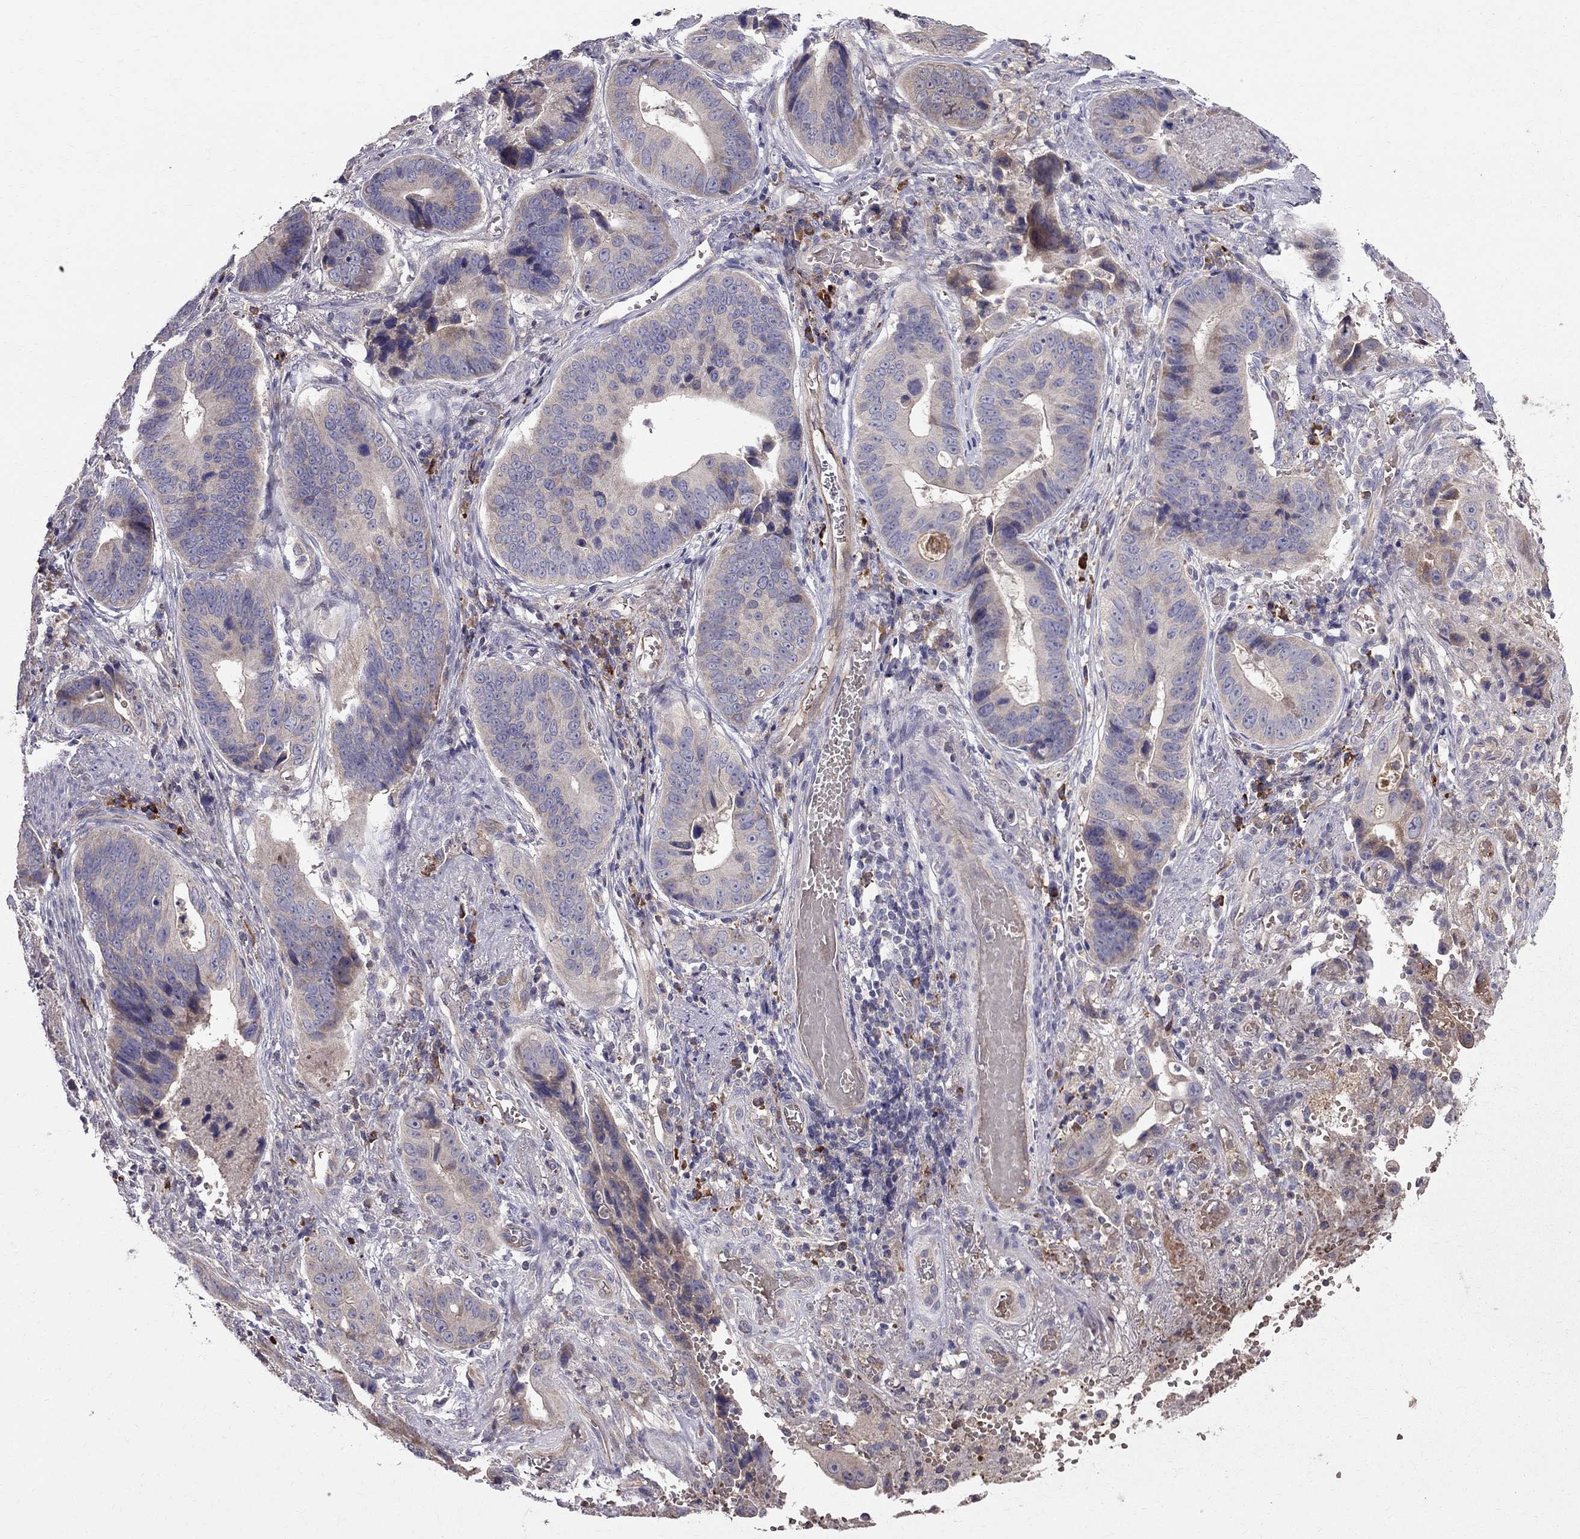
{"staining": {"intensity": "weak", "quantity": "25%-75%", "location": "cytoplasmic/membranous"}, "tissue": "stomach cancer", "cell_type": "Tumor cells", "image_type": "cancer", "snomed": [{"axis": "morphology", "description": "Adenocarcinoma, NOS"}, {"axis": "topography", "description": "Stomach"}], "caption": "The micrograph demonstrates staining of stomach cancer (adenocarcinoma), revealing weak cytoplasmic/membranous protein staining (brown color) within tumor cells.", "gene": "PIK3CG", "patient": {"sex": "male", "age": 84}}